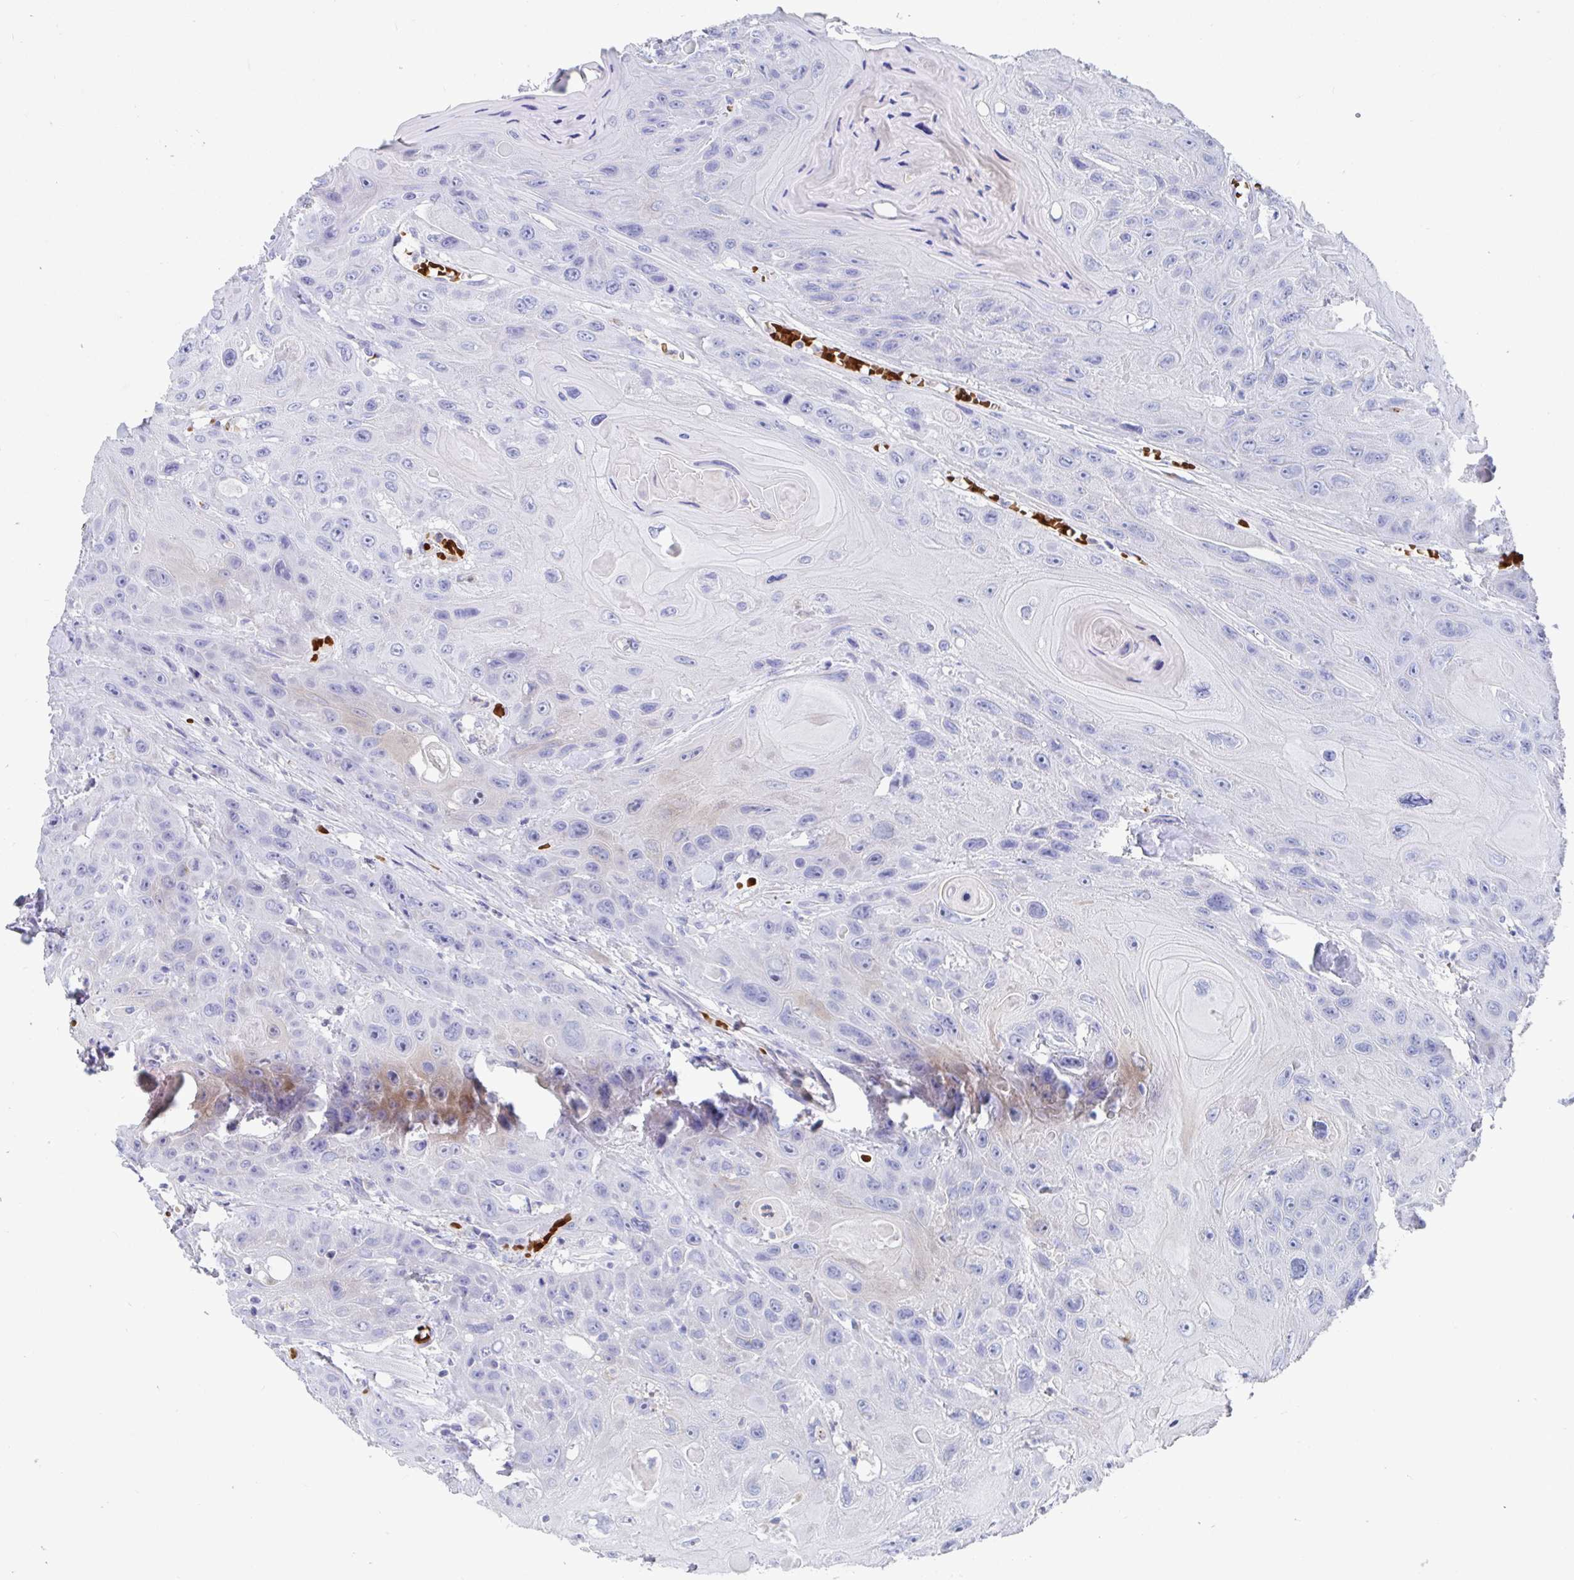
{"staining": {"intensity": "negative", "quantity": "none", "location": "none"}, "tissue": "head and neck cancer", "cell_type": "Tumor cells", "image_type": "cancer", "snomed": [{"axis": "morphology", "description": "Squamous cell carcinoma, NOS"}, {"axis": "topography", "description": "Head-Neck"}], "caption": "Protein analysis of head and neck cancer (squamous cell carcinoma) exhibits no significant staining in tumor cells. Brightfield microscopy of IHC stained with DAB (3,3'-diaminobenzidine) (brown) and hematoxylin (blue), captured at high magnification.", "gene": "CLDN8", "patient": {"sex": "female", "age": 59}}